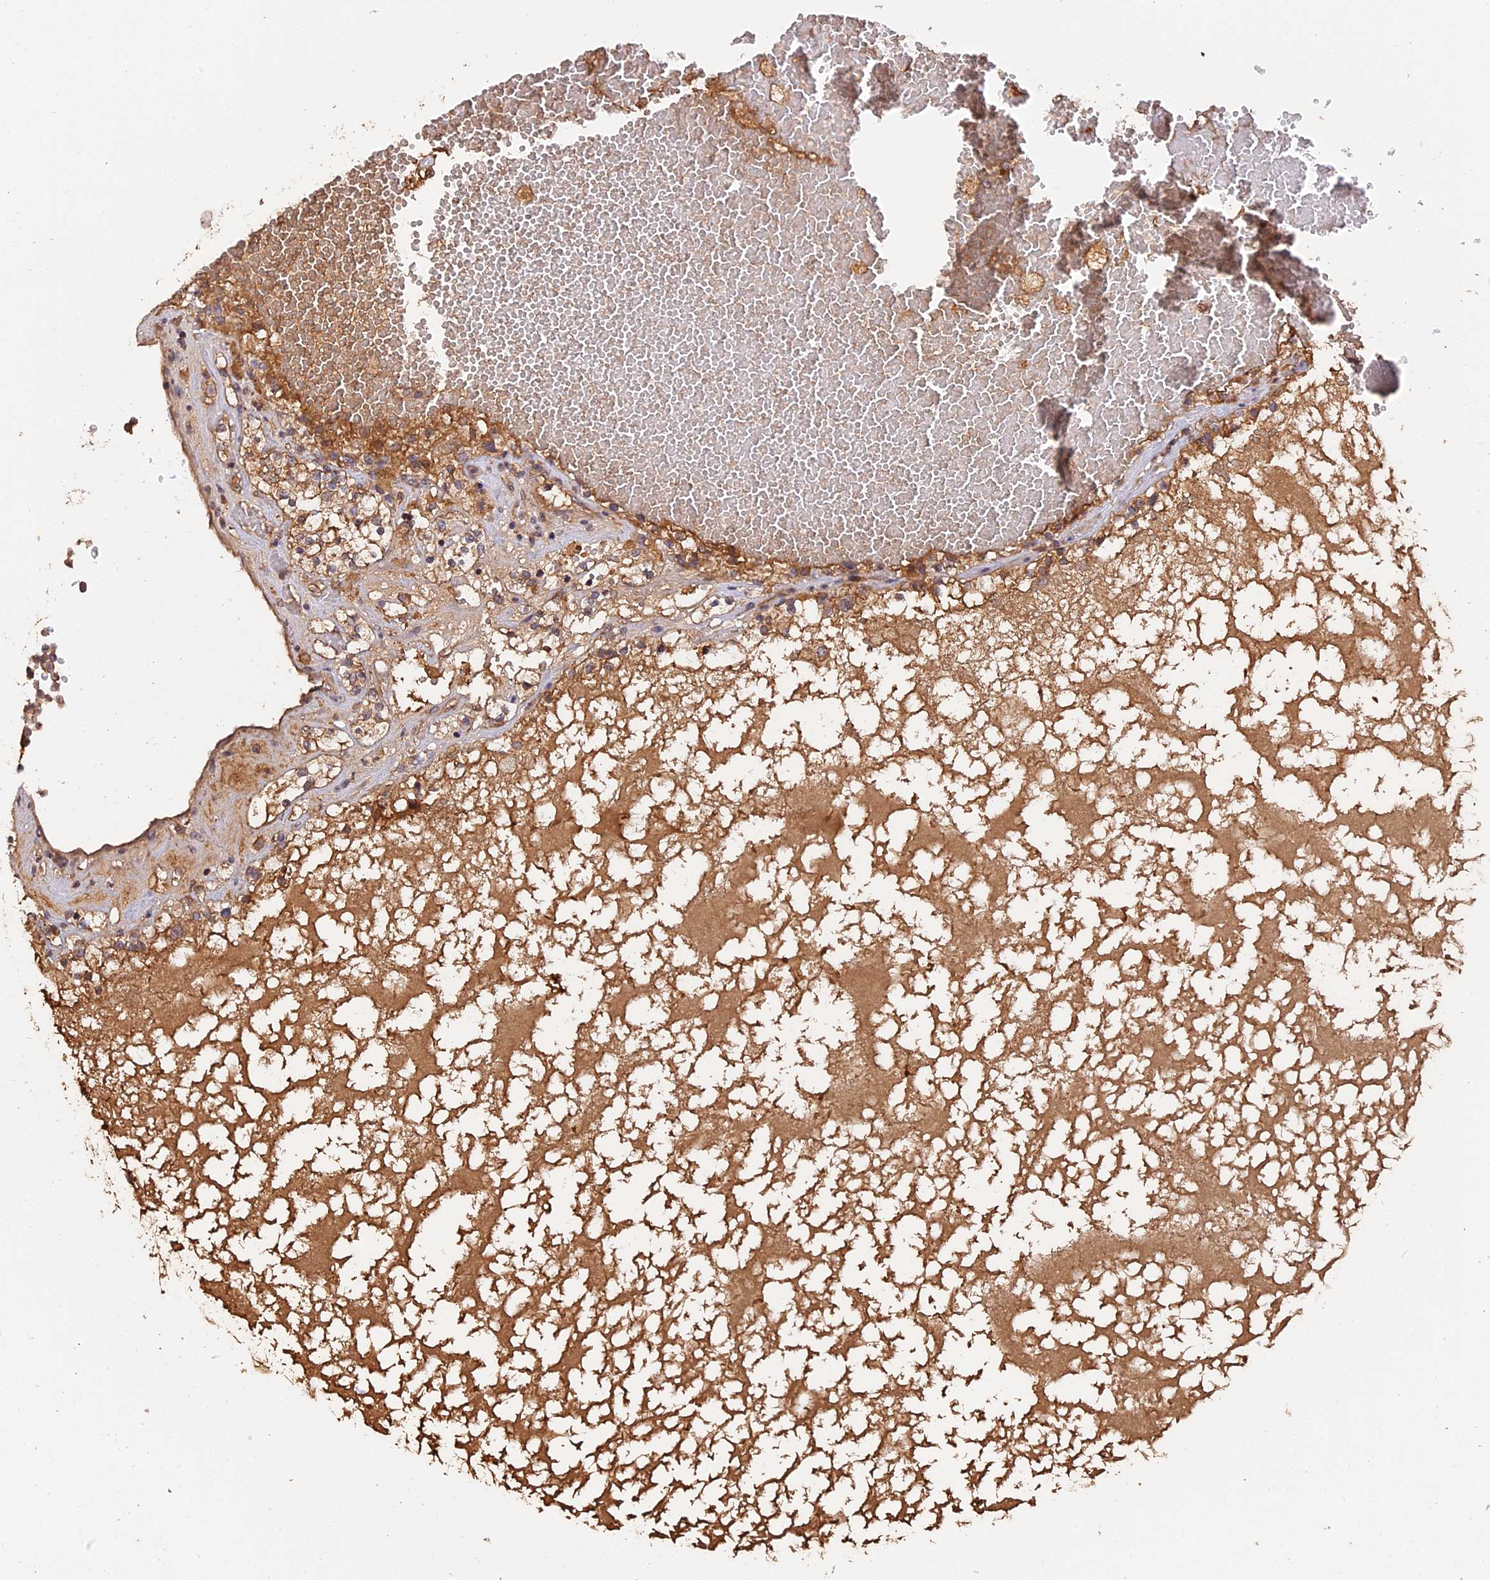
{"staining": {"intensity": "moderate", "quantity": ">75%", "location": "cytoplasmic/membranous"}, "tissue": "renal cancer", "cell_type": "Tumor cells", "image_type": "cancer", "snomed": [{"axis": "morphology", "description": "Normal tissue, NOS"}, {"axis": "morphology", "description": "Adenocarcinoma, NOS"}, {"axis": "topography", "description": "Kidney"}], "caption": "This image exhibits renal adenocarcinoma stained with IHC to label a protein in brown. The cytoplasmic/membranous of tumor cells show moderate positivity for the protein. Nuclei are counter-stained blue.", "gene": "RASAL1", "patient": {"sex": "male", "age": 68}}